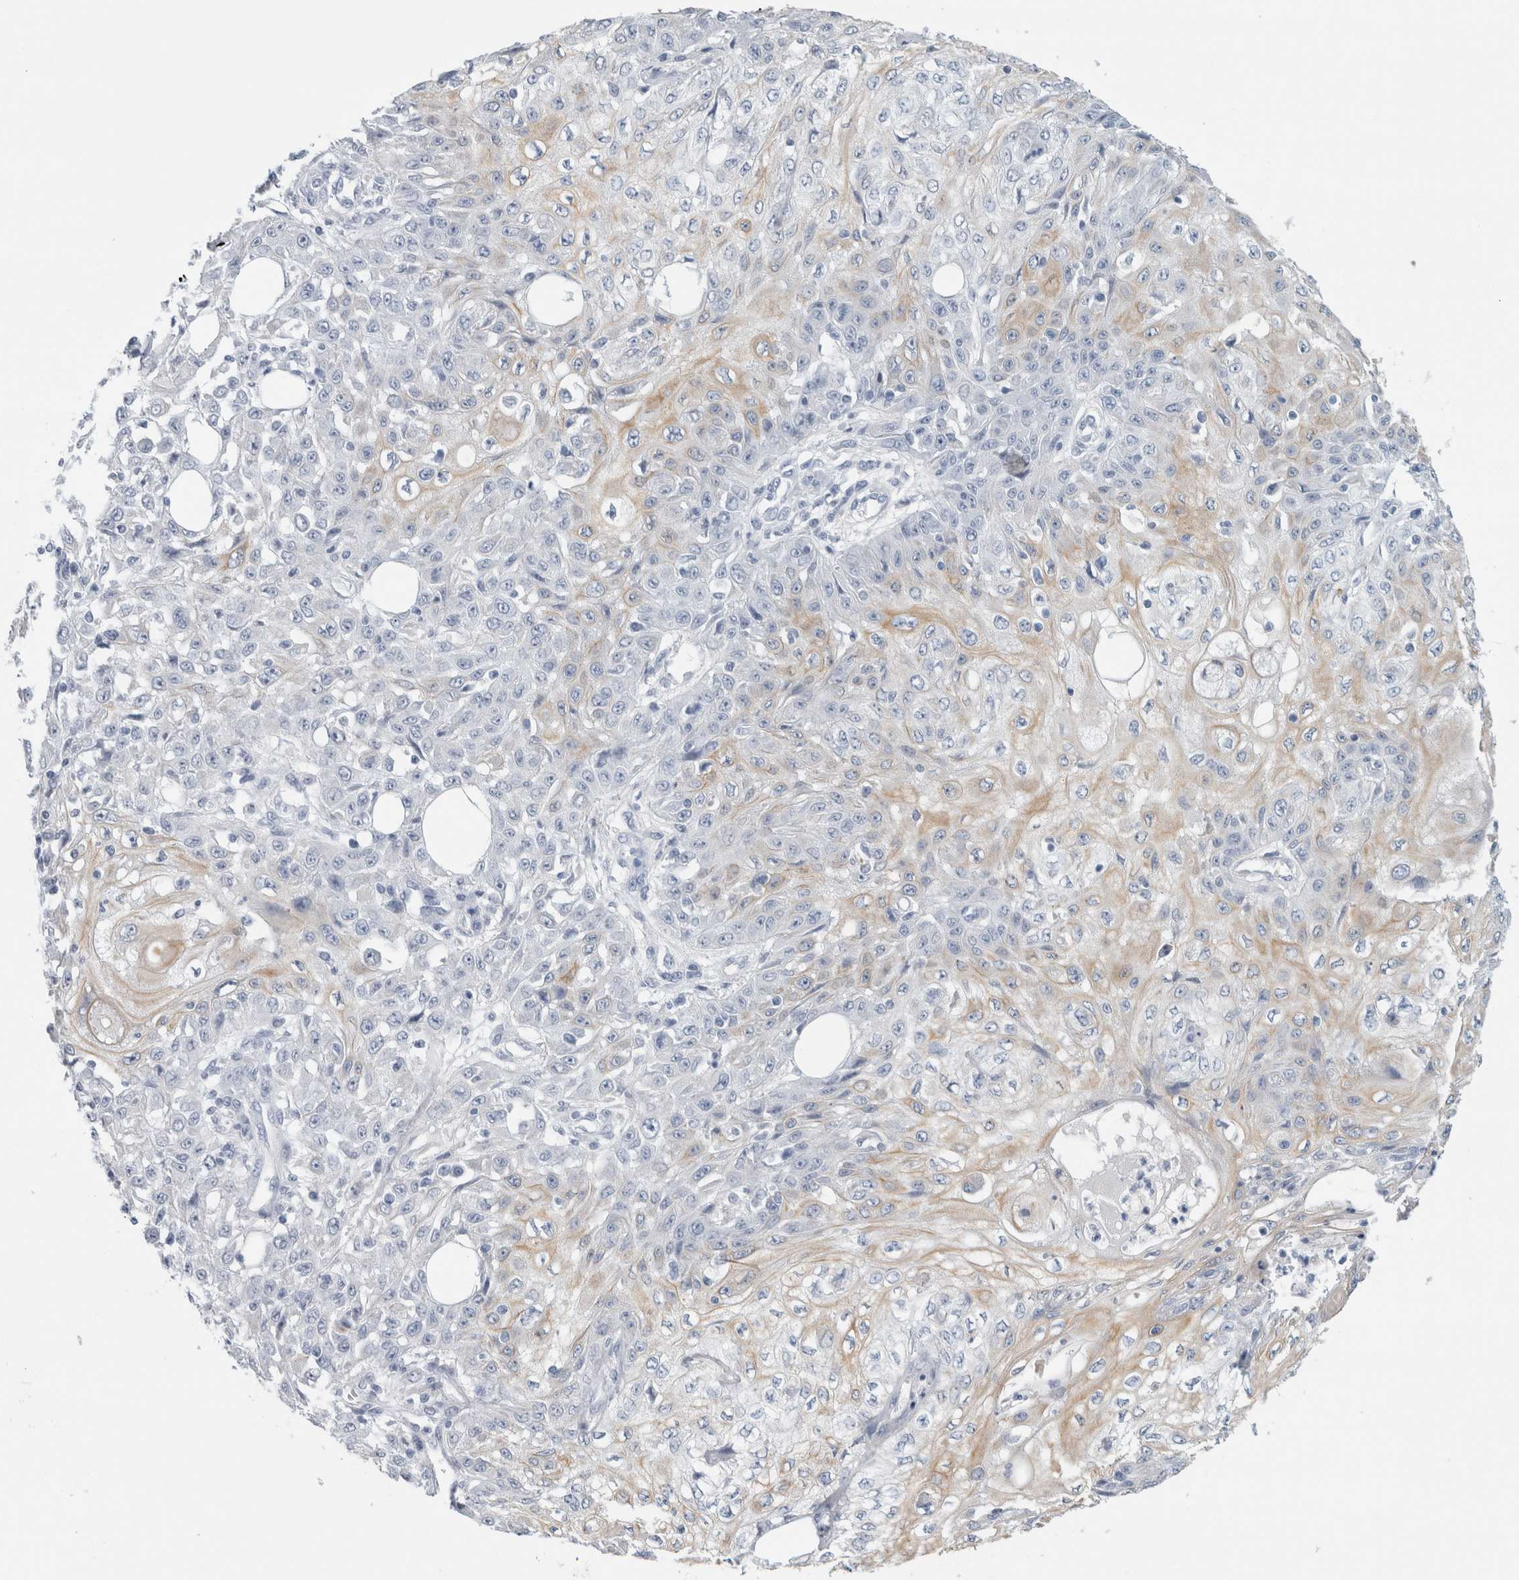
{"staining": {"intensity": "weak", "quantity": "<25%", "location": "cytoplasmic/membranous"}, "tissue": "skin cancer", "cell_type": "Tumor cells", "image_type": "cancer", "snomed": [{"axis": "morphology", "description": "Squamous cell carcinoma, NOS"}, {"axis": "morphology", "description": "Squamous cell carcinoma, metastatic, NOS"}, {"axis": "topography", "description": "Skin"}, {"axis": "topography", "description": "Lymph node"}], "caption": "IHC of human skin cancer shows no staining in tumor cells. (Brightfield microscopy of DAB immunohistochemistry at high magnification).", "gene": "RPH3AL", "patient": {"sex": "male", "age": 75}}